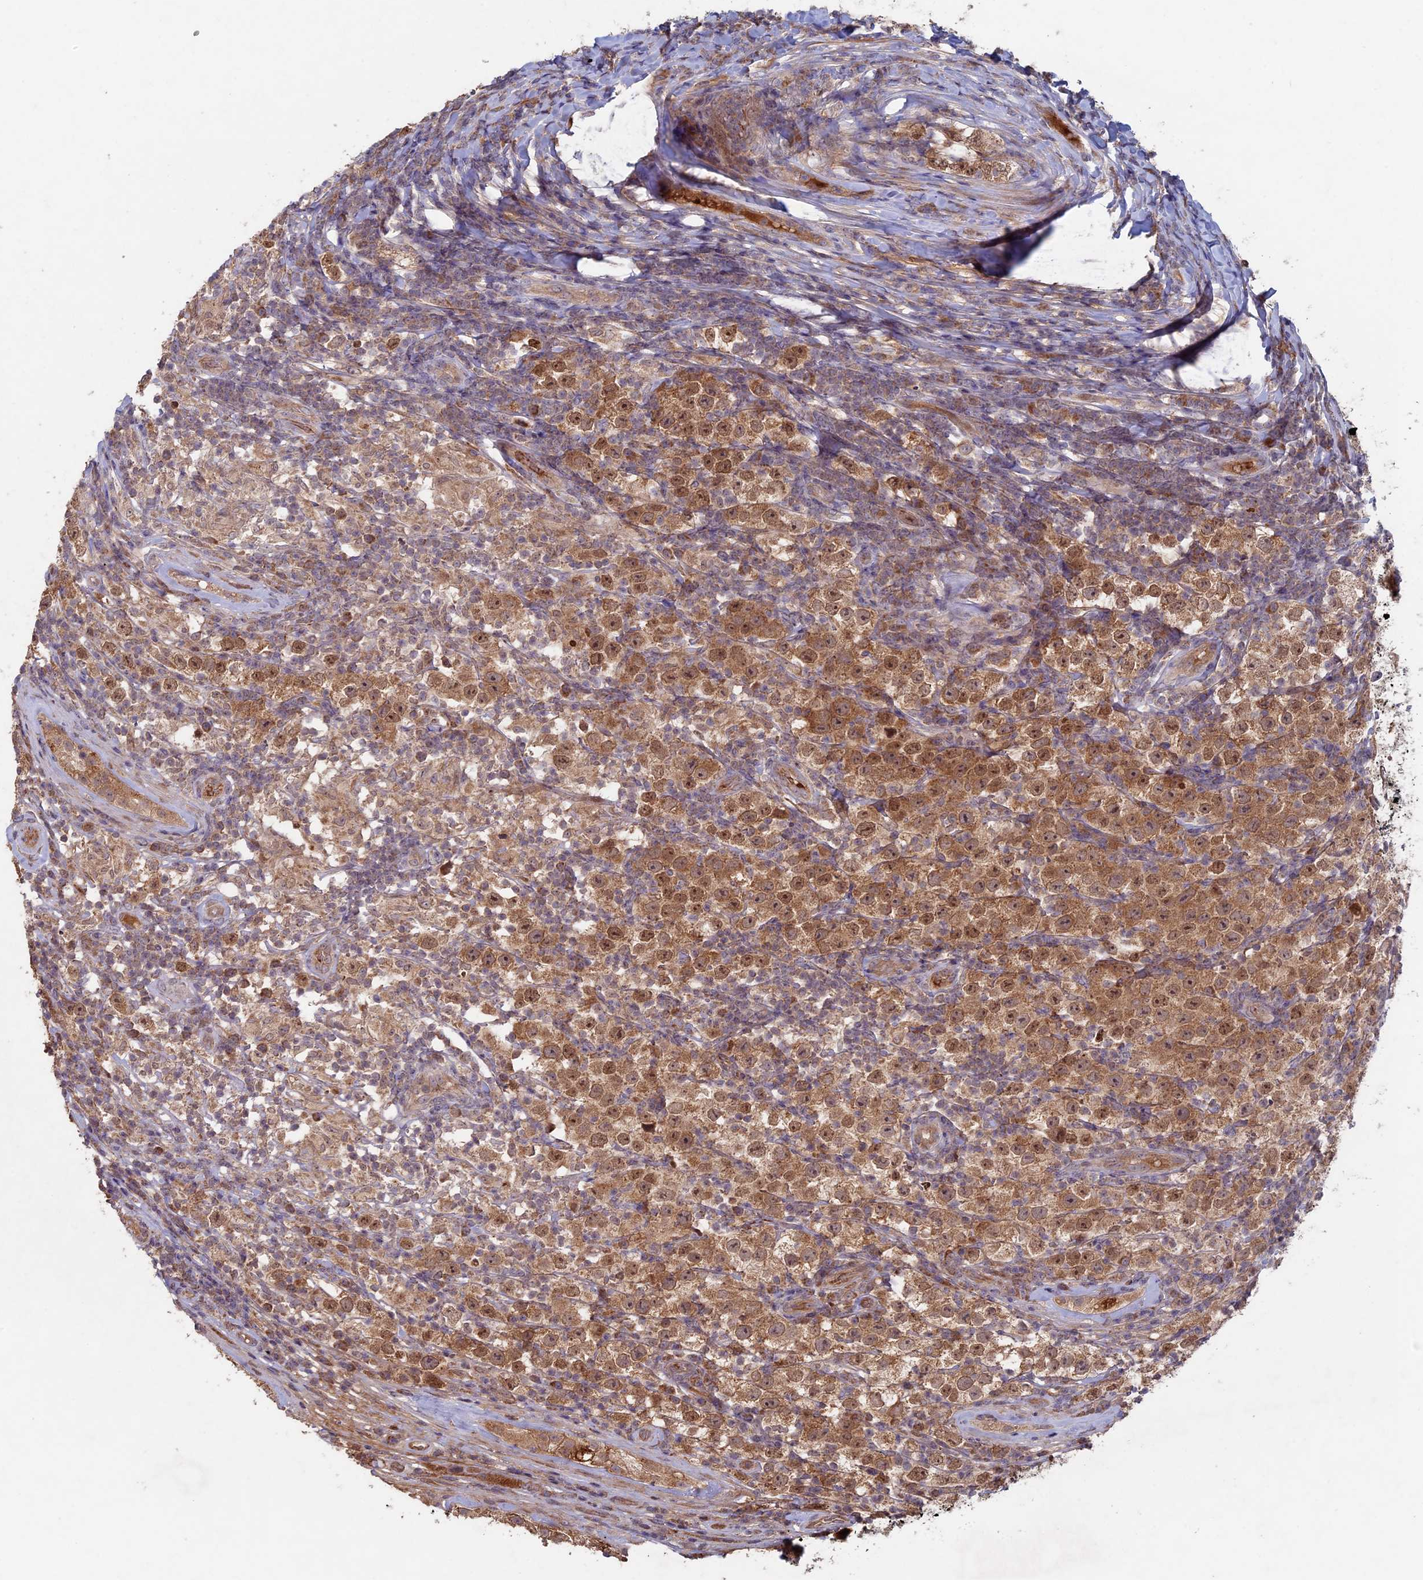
{"staining": {"intensity": "moderate", "quantity": ">75%", "location": "cytoplasmic/membranous,nuclear"}, "tissue": "testis cancer", "cell_type": "Tumor cells", "image_type": "cancer", "snomed": [{"axis": "morphology", "description": "Normal tissue, NOS"}, {"axis": "morphology", "description": "Urothelial carcinoma, High grade"}, {"axis": "morphology", "description": "Seminoma, NOS"}, {"axis": "morphology", "description": "Carcinoma, Embryonal, NOS"}, {"axis": "topography", "description": "Urinary bladder"}, {"axis": "topography", "description": "Testis"}], "caption": "A medium amount of moderate cytoplasmic/membranous and nuclear expression is appreciated in about >75% of tumor cells in testis cancer tissue.", "gene": "RCCD1", "patient": {"sex": "male", "age": 41}}